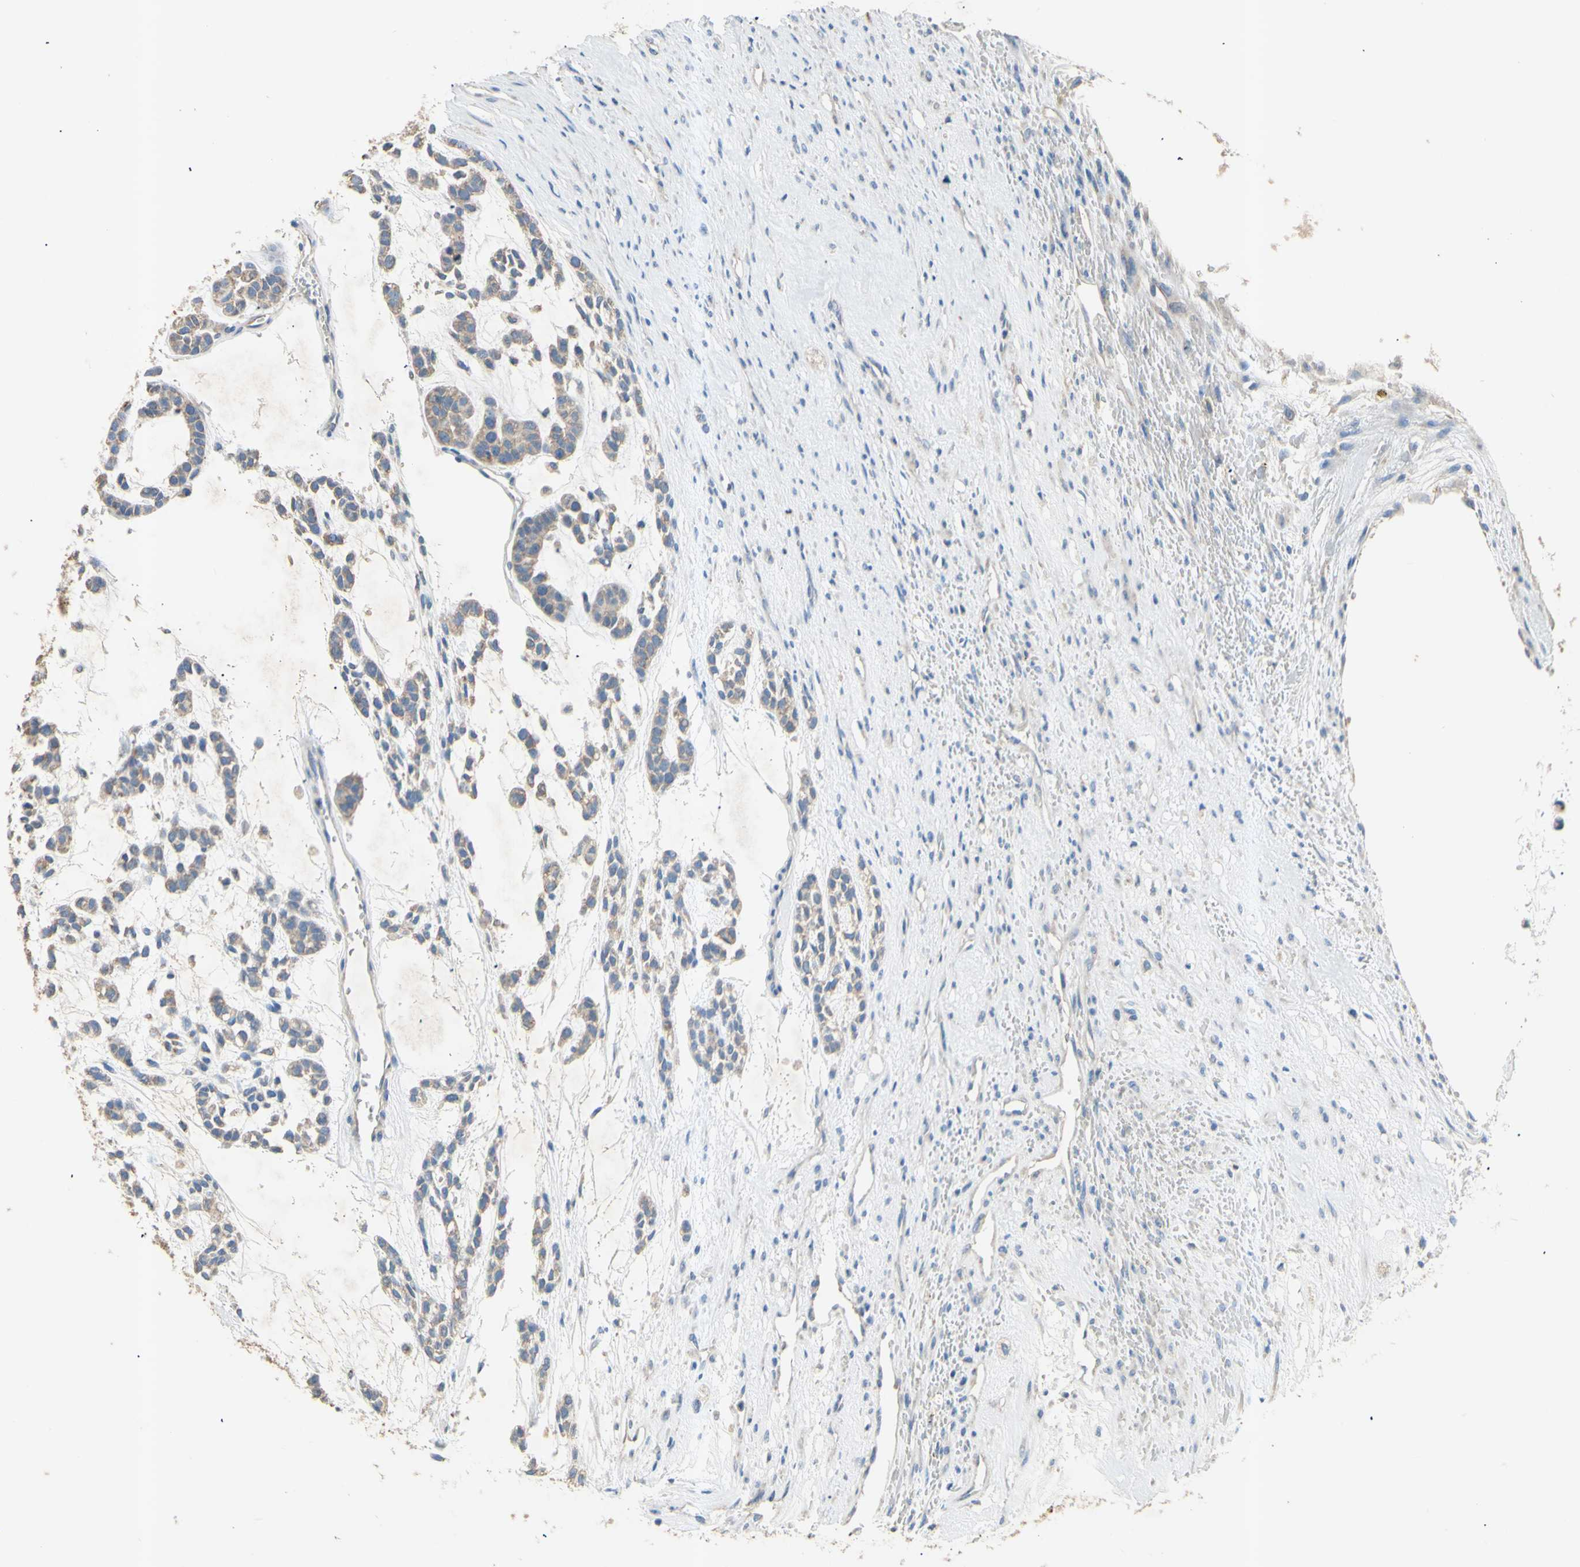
{"staining": {"intensity": "weak", "quantity": ">75%", "location": "cytoplasmic/membranous"}, "tissue": "head and neck cancer", "cell_type": "Tumor cells", "image_type": "cancer", "snomed": [{"axis": "morphology", "description": "Adenocarcinoma, NOS"}, {"axis": "morphology", "description": "Adenoma, NOS"}, {"axis": "topography", "description": "Head-Neck"}], "caption": "Protein analysis of head and neck cancer tissue shows weak cytoplasmic/membranous positivity in about >75% of tumor cells.", "gene": "PTGIS", "patient": {"sex": "female", "age": 55}}